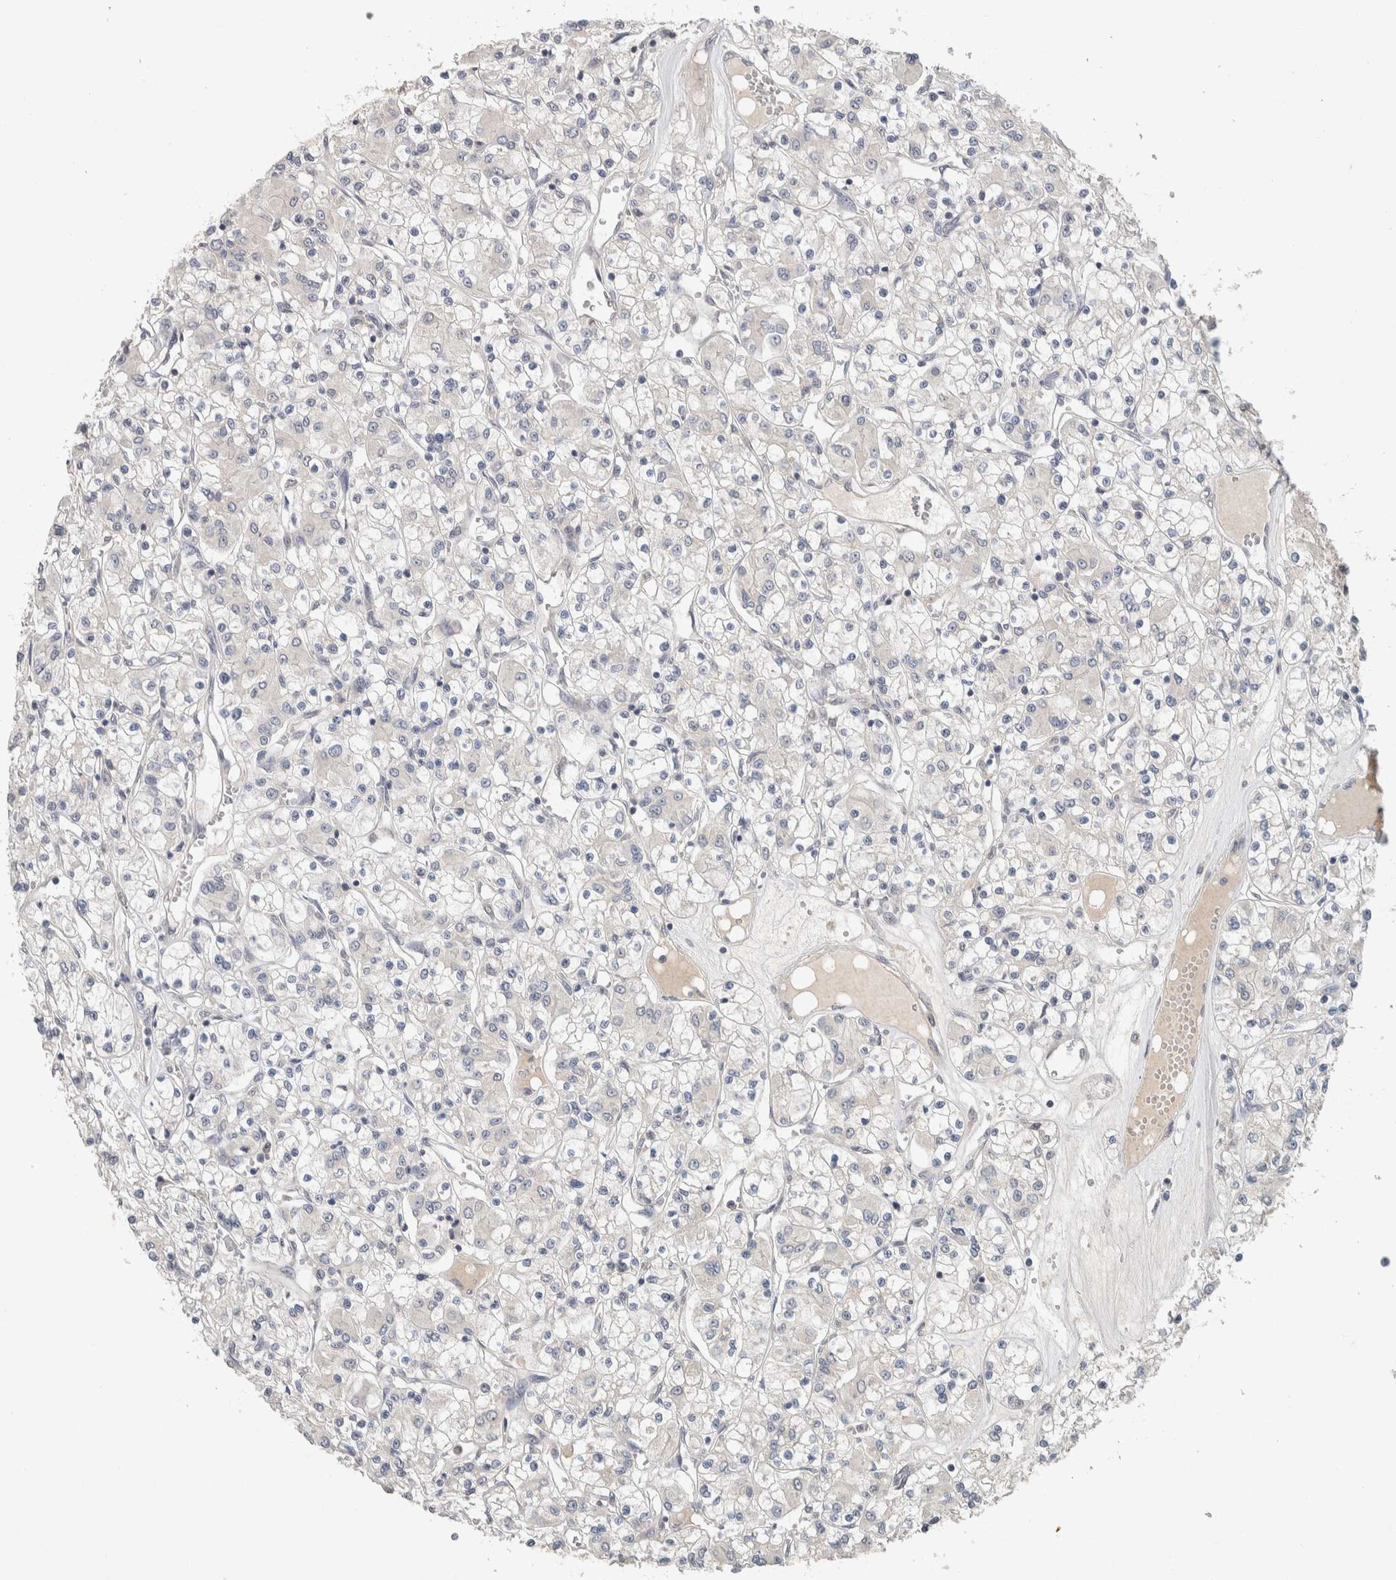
{"staining": {"intensity": "negative", "quantity": "none", "location": "none"}, "tissue": "renal cancer", "cell_type": "Tumor cells", "image_type": "cancer", "snomed": [{"axis": "morphology", "description": "Adenocarcinoma, NOS"}, {"axis": "topography", "description": "Kidney"}], "caption": "IHC of renal cancer demonstrates no positivity in tumor cells.", "gene": "CYSRT1", "patient": {"sex": "female", "age": 59}}